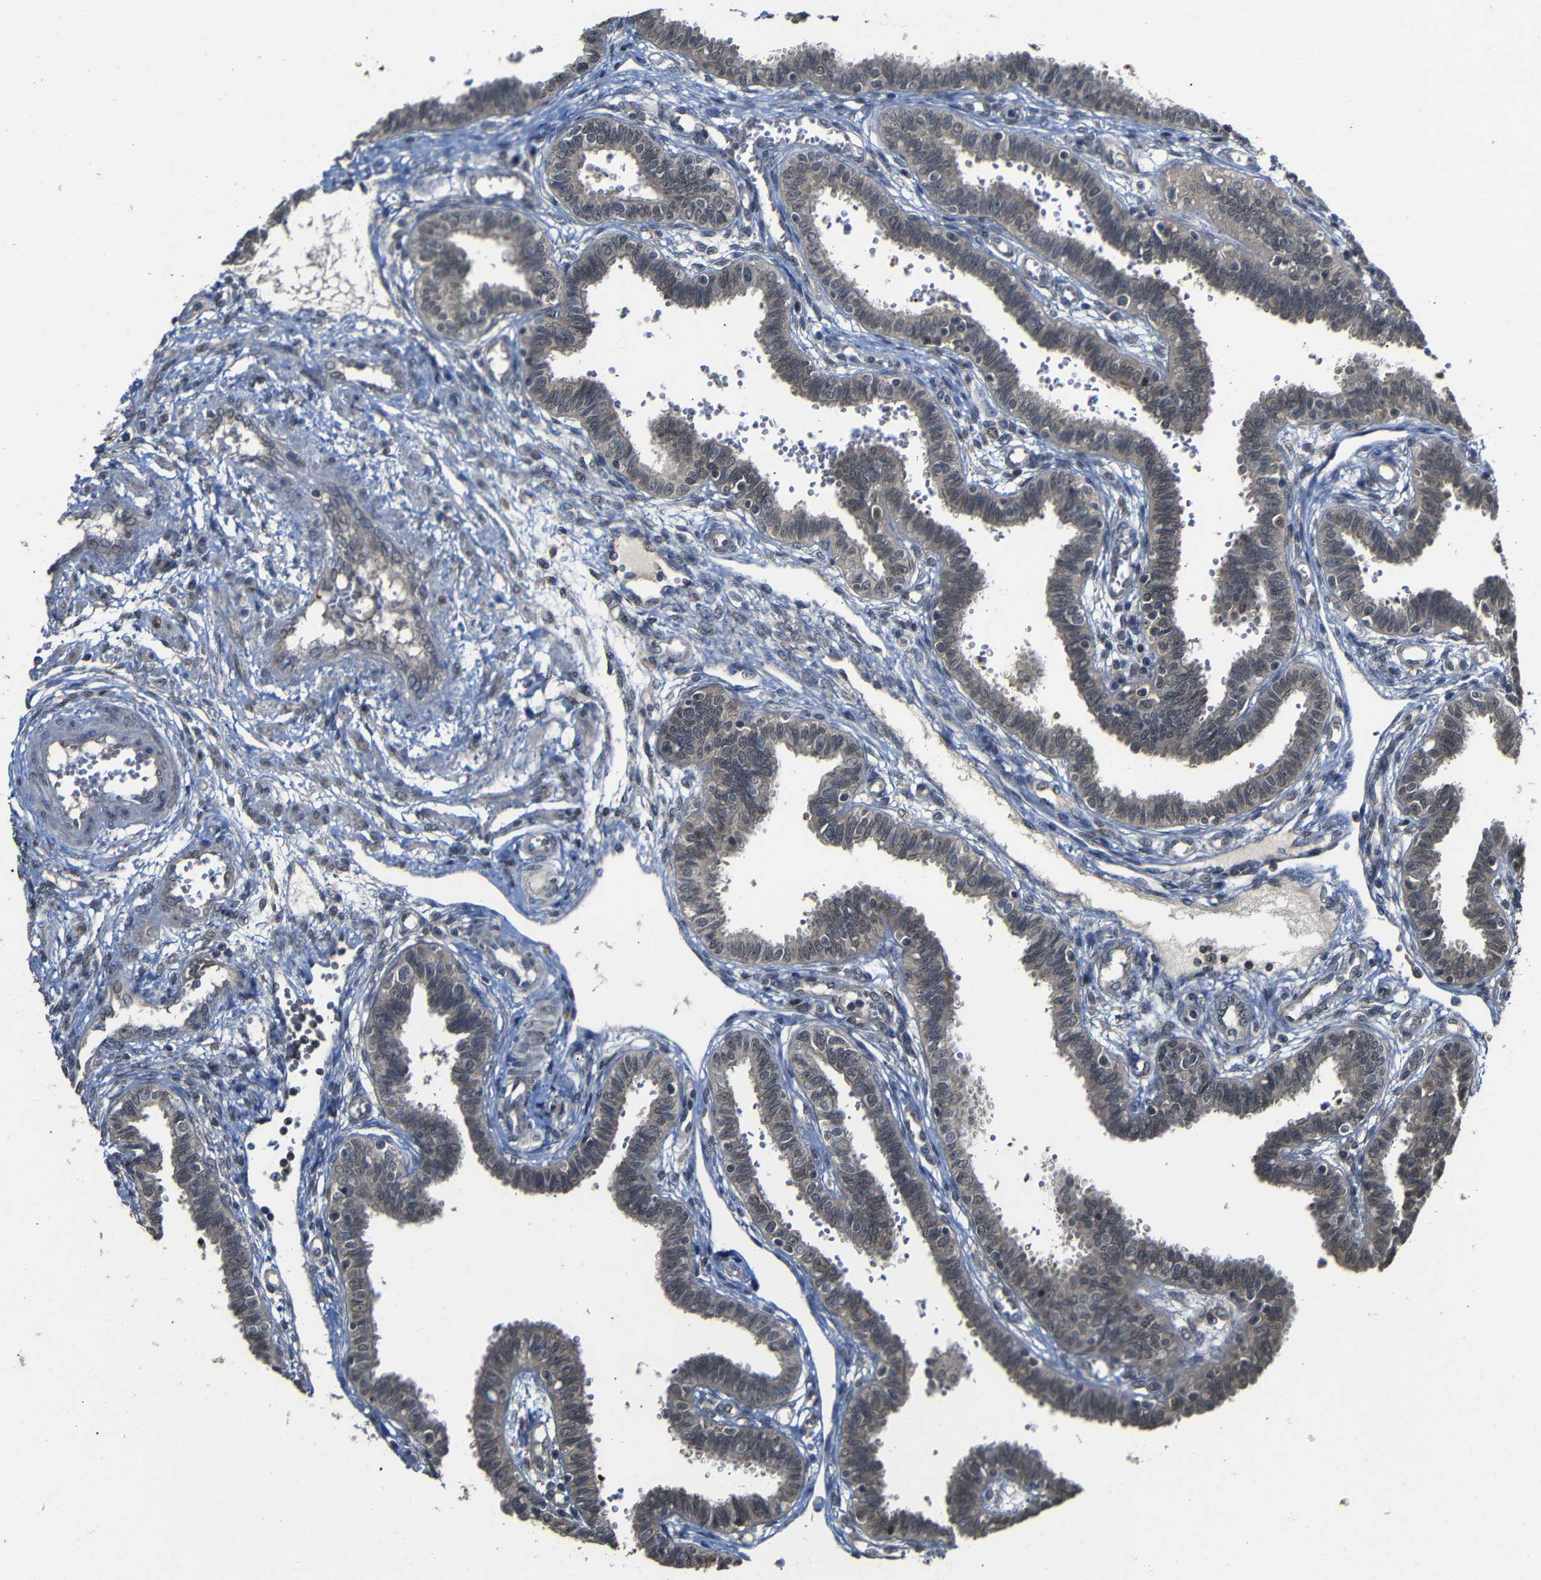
{"staining": {"intensity": "moderate", "quantity": ">75%", "location": "cytoplasmic/membranous"}, "tissue": "fallopian tube", "cell_type": "Glandular cells", "image_type": "normal", "snomed": [{"axis": "morphology", "description": "Normal tissue, NOS"}, {"axis": "topography", "description": "Fallopian tube"}], "caption": "DAB immunohistochemical staining of unremarkable human fallopian tube demonstrates moderate cytoplasmic/membranous protein positivity in about >75% of glandular cells. Using DAB (brown) and hematoxylin (blue) stains, captured at high magnification using brightfield microscopy.", "gene": "ATG12", "patient": {"sex": "female", "age": 32}}